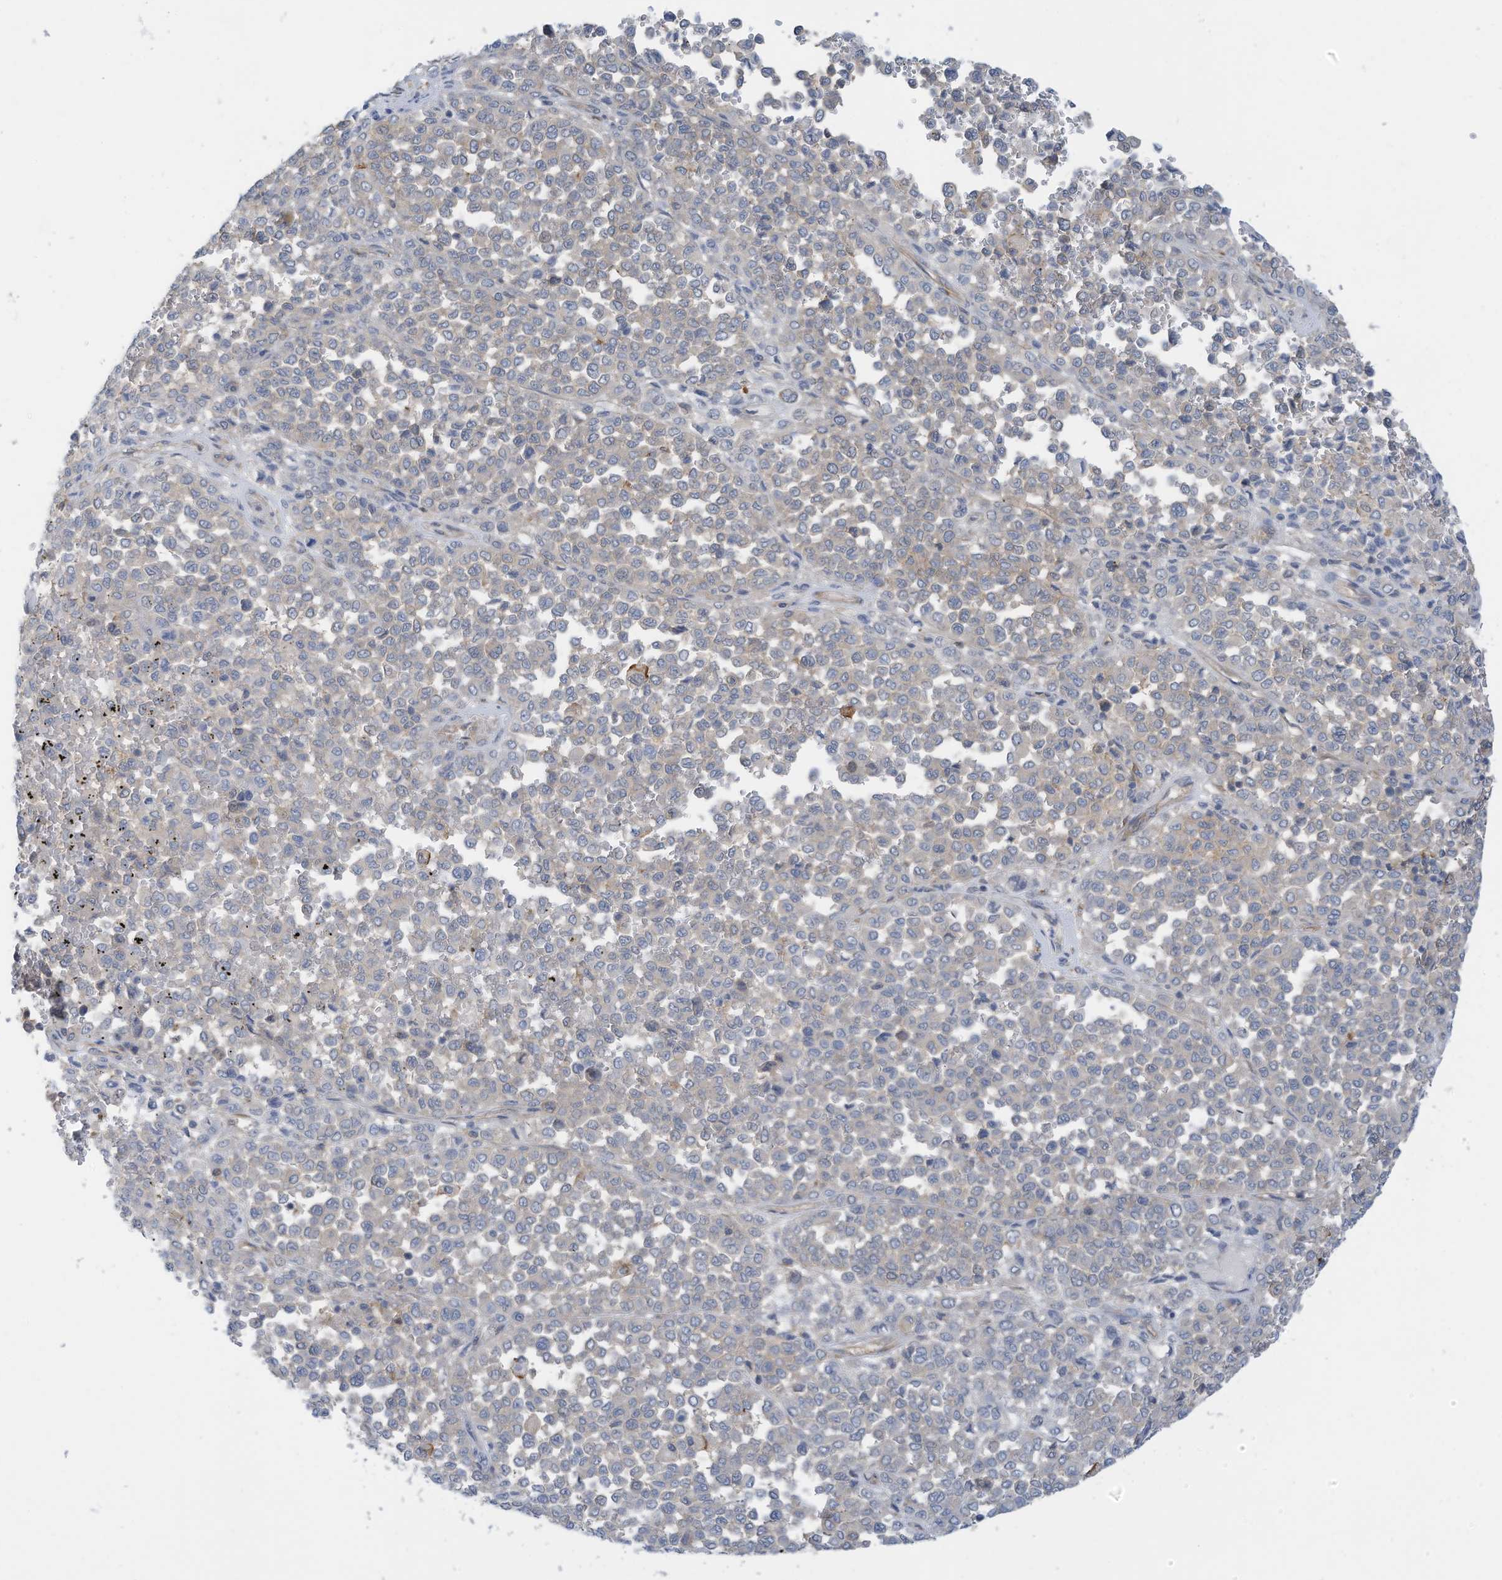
{"staining": {"intensity": "negative", "quantity": "none", "location": "none"}, "tissue": "melanoma", "cell_type": "Tumor cells", "image_type": "cancer", "snomed": [{"axis": "morphology", "description": "Malignant melanoma, Metastatic site"}, {"axis": "topography", "description": "Pancreas"}], "caption": "This is an immunohistochemistry (IHC) micrograph of malignant melanoma (metastatic site). There is no staining in tumor cells.", "gene": "REPS1", "patient": {"sex": "female", "age": 30}}